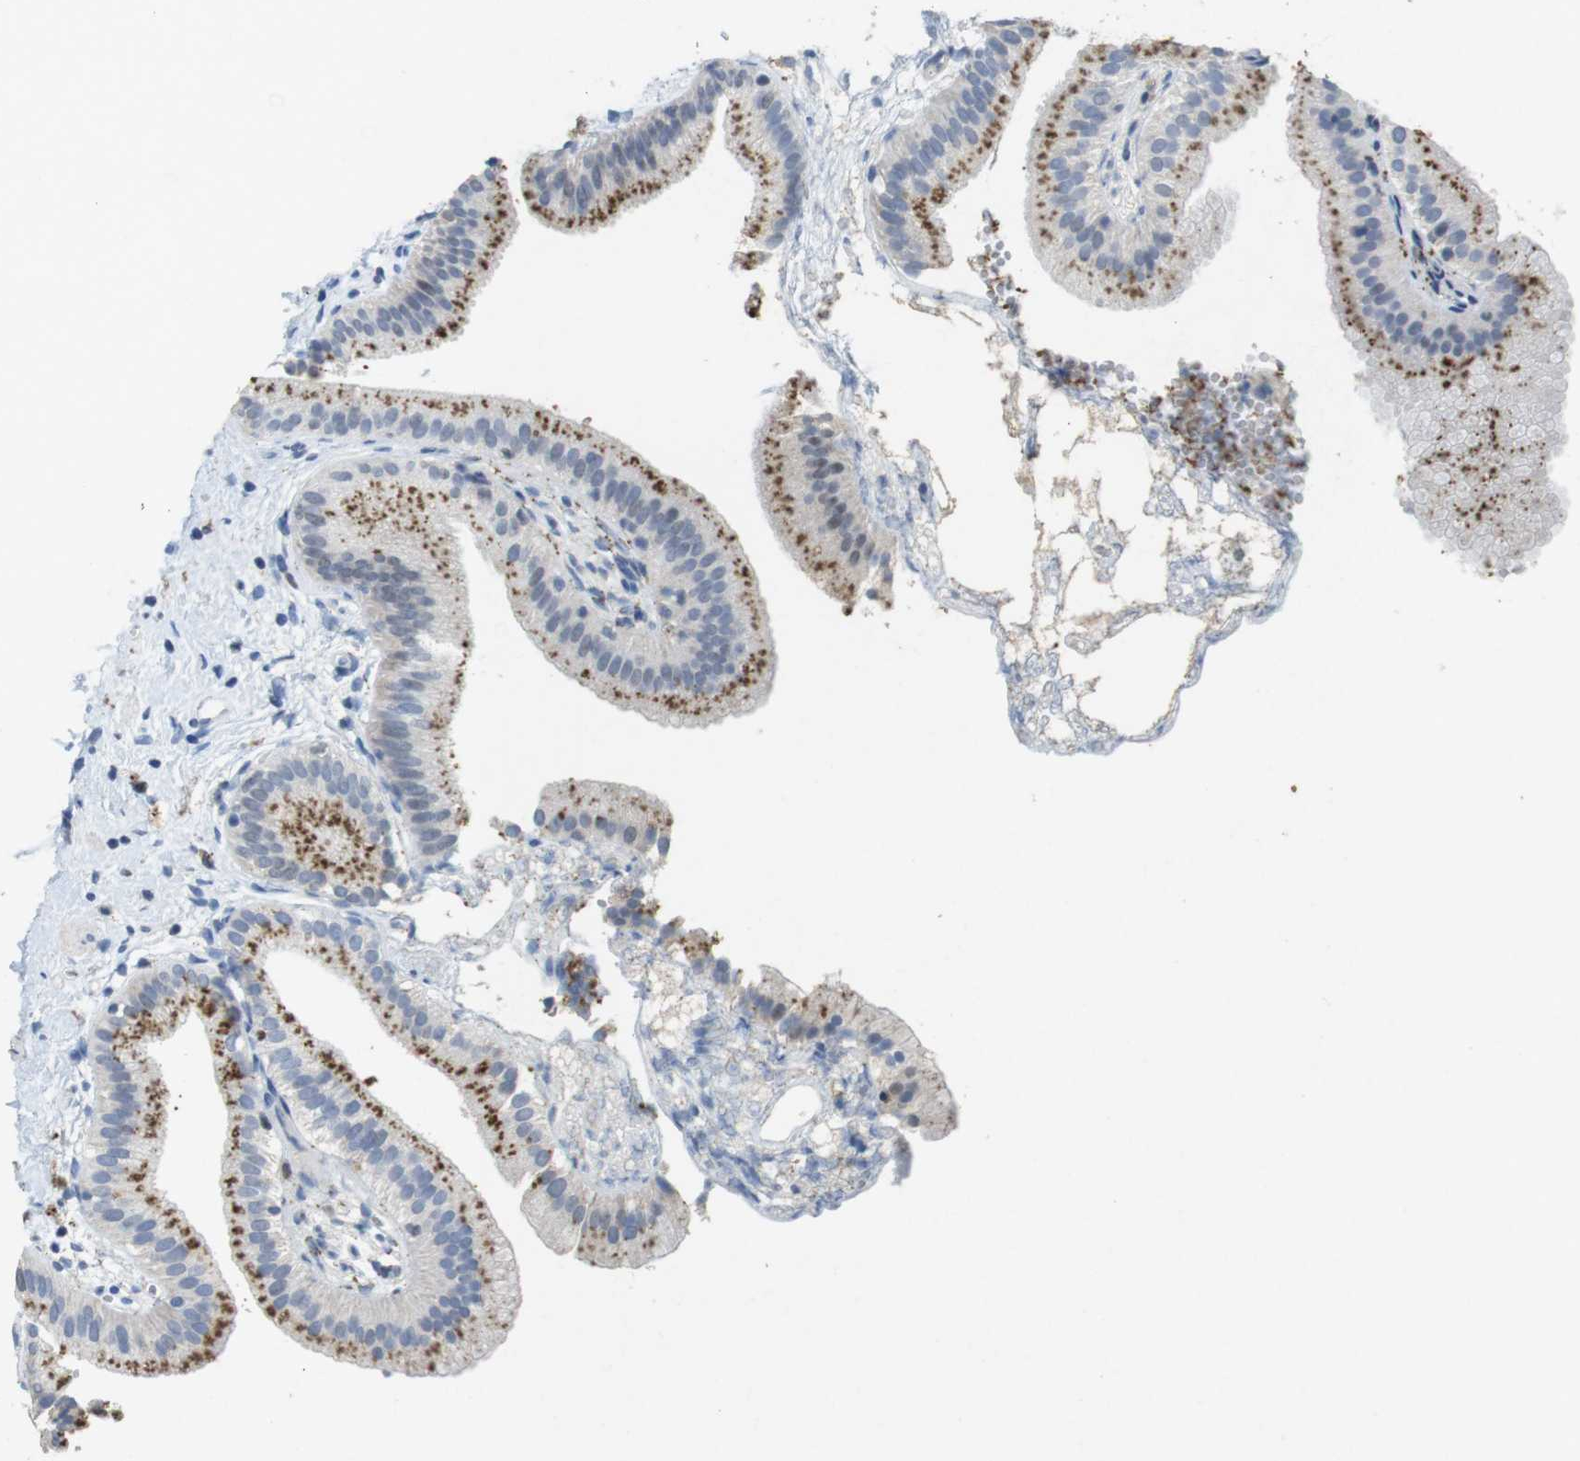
{"staining": {"intensity": "moderate", "quantity": "25%-75%", "location": "cytoplasmic/membranous"}, "tissue": "gallbladder", "cell_type": "Glandular cells", "image_type": "normal", "snomed": [{"axis": "morphology", "description": "Normal tissue, NOS"}, {"axis": "topography", "description": "Gallbladder"}], "caption": "Glandular cells reveal moderate cytoplasmic/membranous positivity in about 25%-75% of cells in benign gallbladder.", "gene": "KPNA2", "patient": {"sex": "male", "age": 55}}